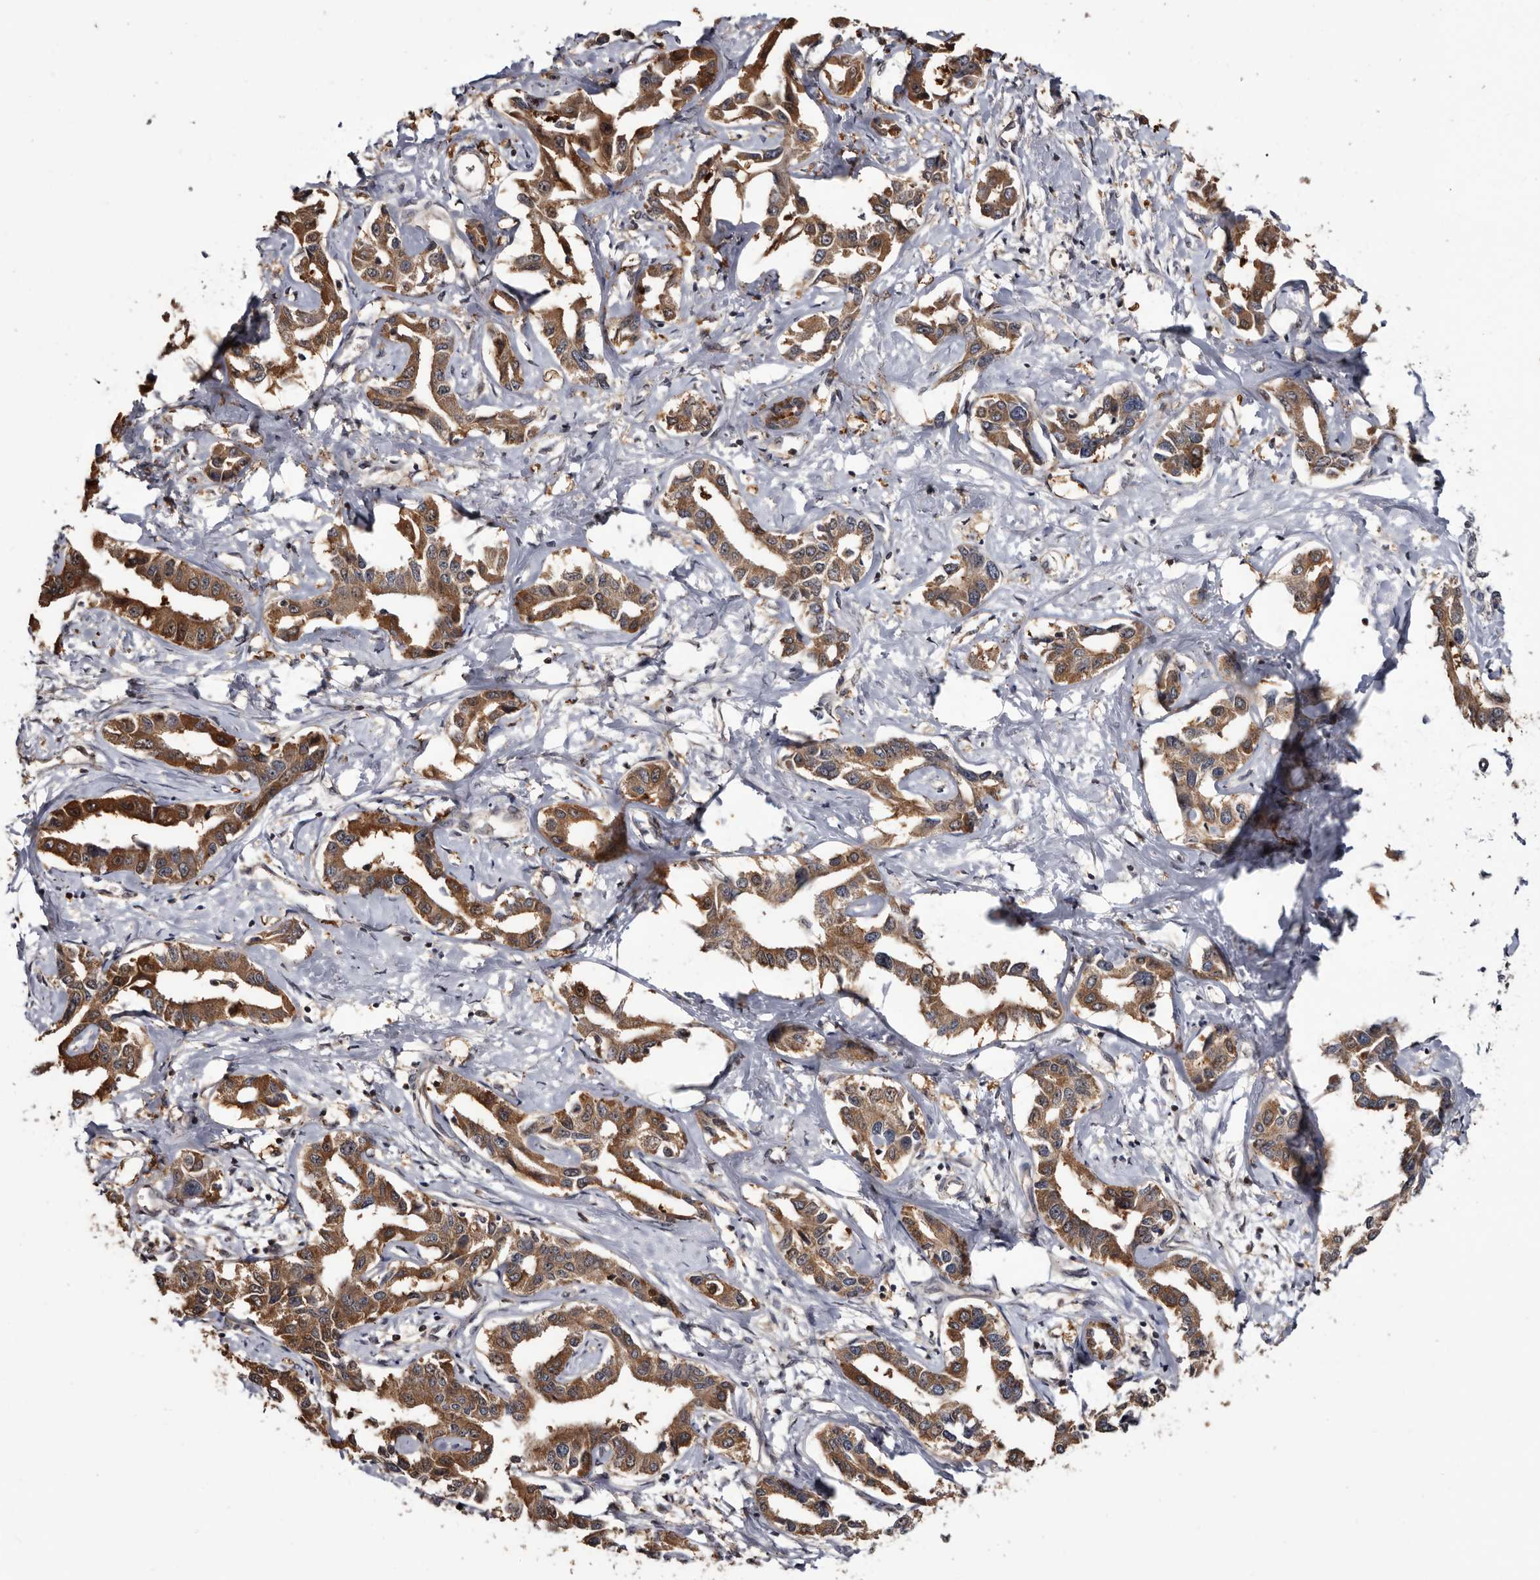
{"staining": {"intensity": "moderate", "quantity": ">75%", "location": "cytoplasmic/membranous"}, "tissue": "liver cancer", "cell_type": "Tumor cells", "image_type": "cancer", "snomed": [{"axis": "morphology", "description": "Cholangiocarcinoma"}, {"axis": "topography", "description": "Liver"}], "caption": "Liver cholangiocarcinoma stained for a protein (brown) shows moderate cytoplasmic/membranous positive positivity in about >75% of tumor cells.", "gene": "TTI2", "patient": {"sex": "male", "age": 59}}